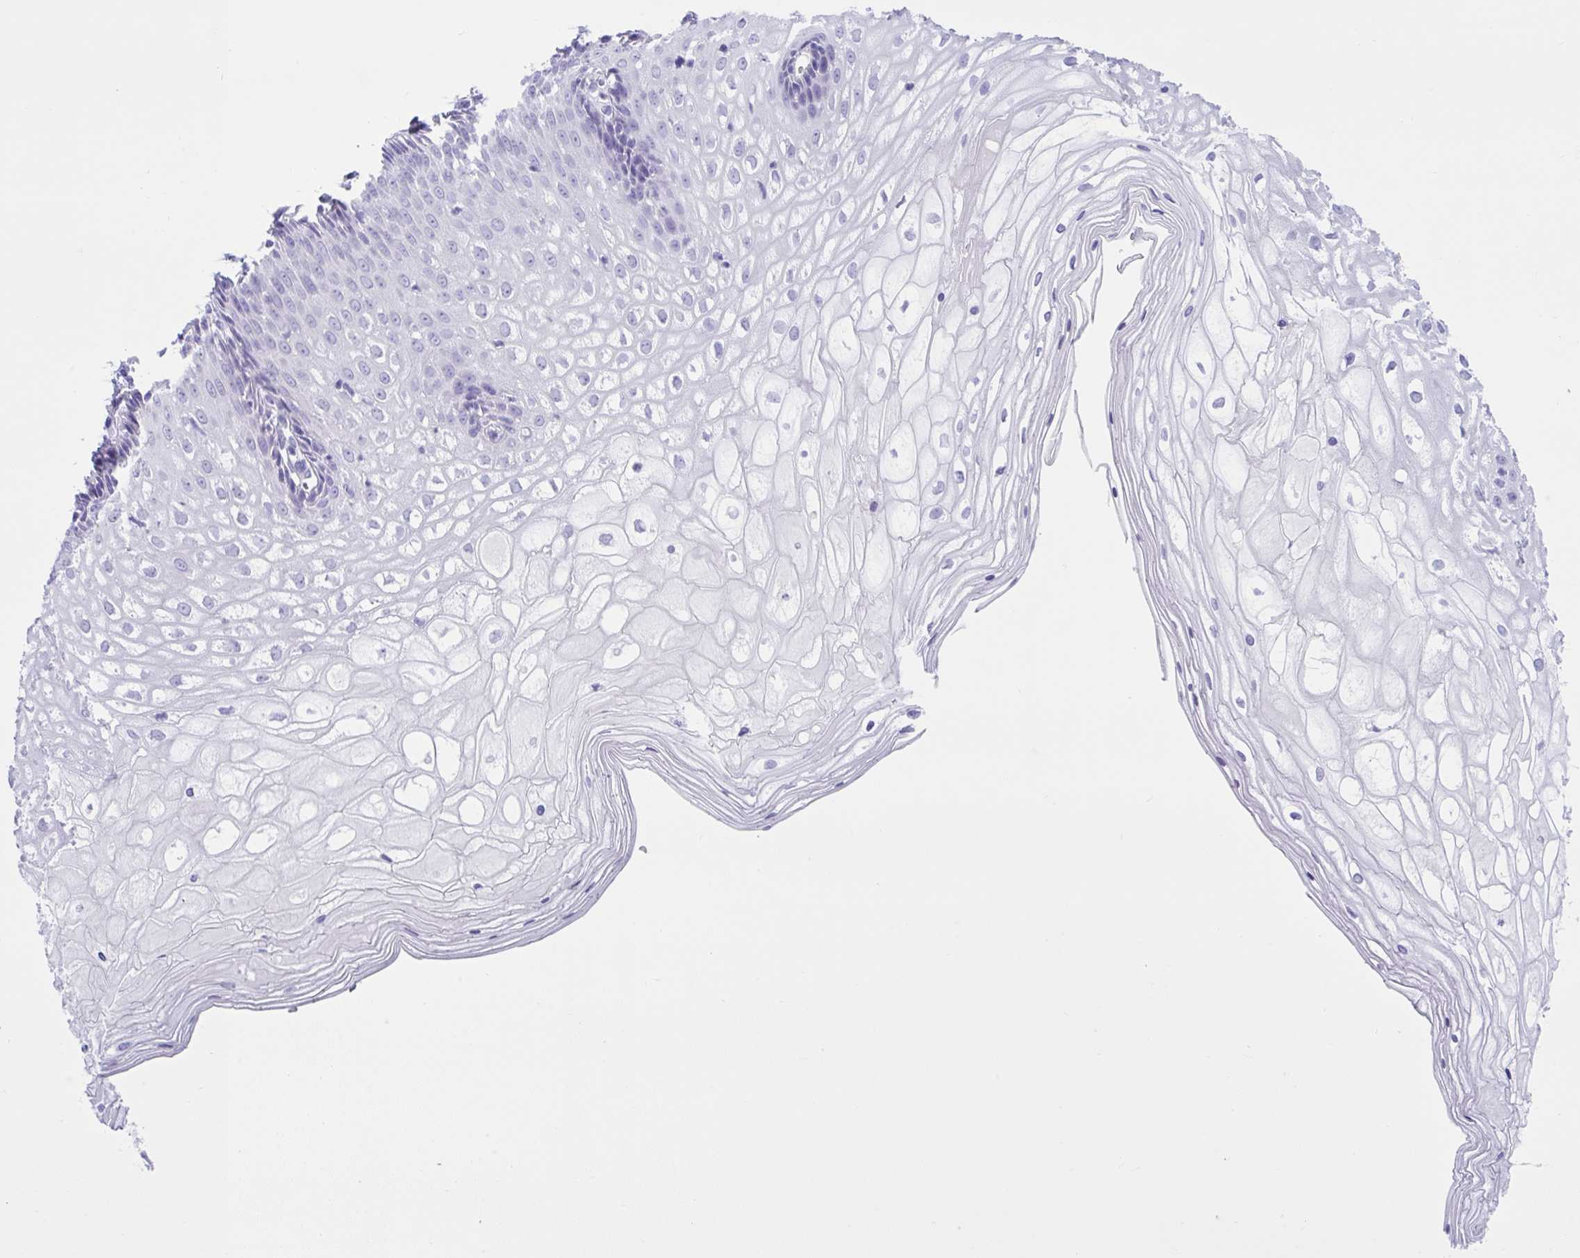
{"staining": {"intensity": "negative", "quantity": "none", "location": "none"}, "tissue": "cervix", "cell_type": "Glandular cells", "image_type": "normal", "snomed": [{"axis": "morphology", "description": "Normal tissue, NOS"}, {"axis": "topography", "description": "Cervix"}], "caption": "Immunohistochemistry (IHC) micrograph of unremarkable cervix: cervix stained with DAB (3,3'-diaminobenzidine) displays no significant protein expression in glandular cells.", "gene": "PSCA", "patient": {"sex": "female", "age": 36}}